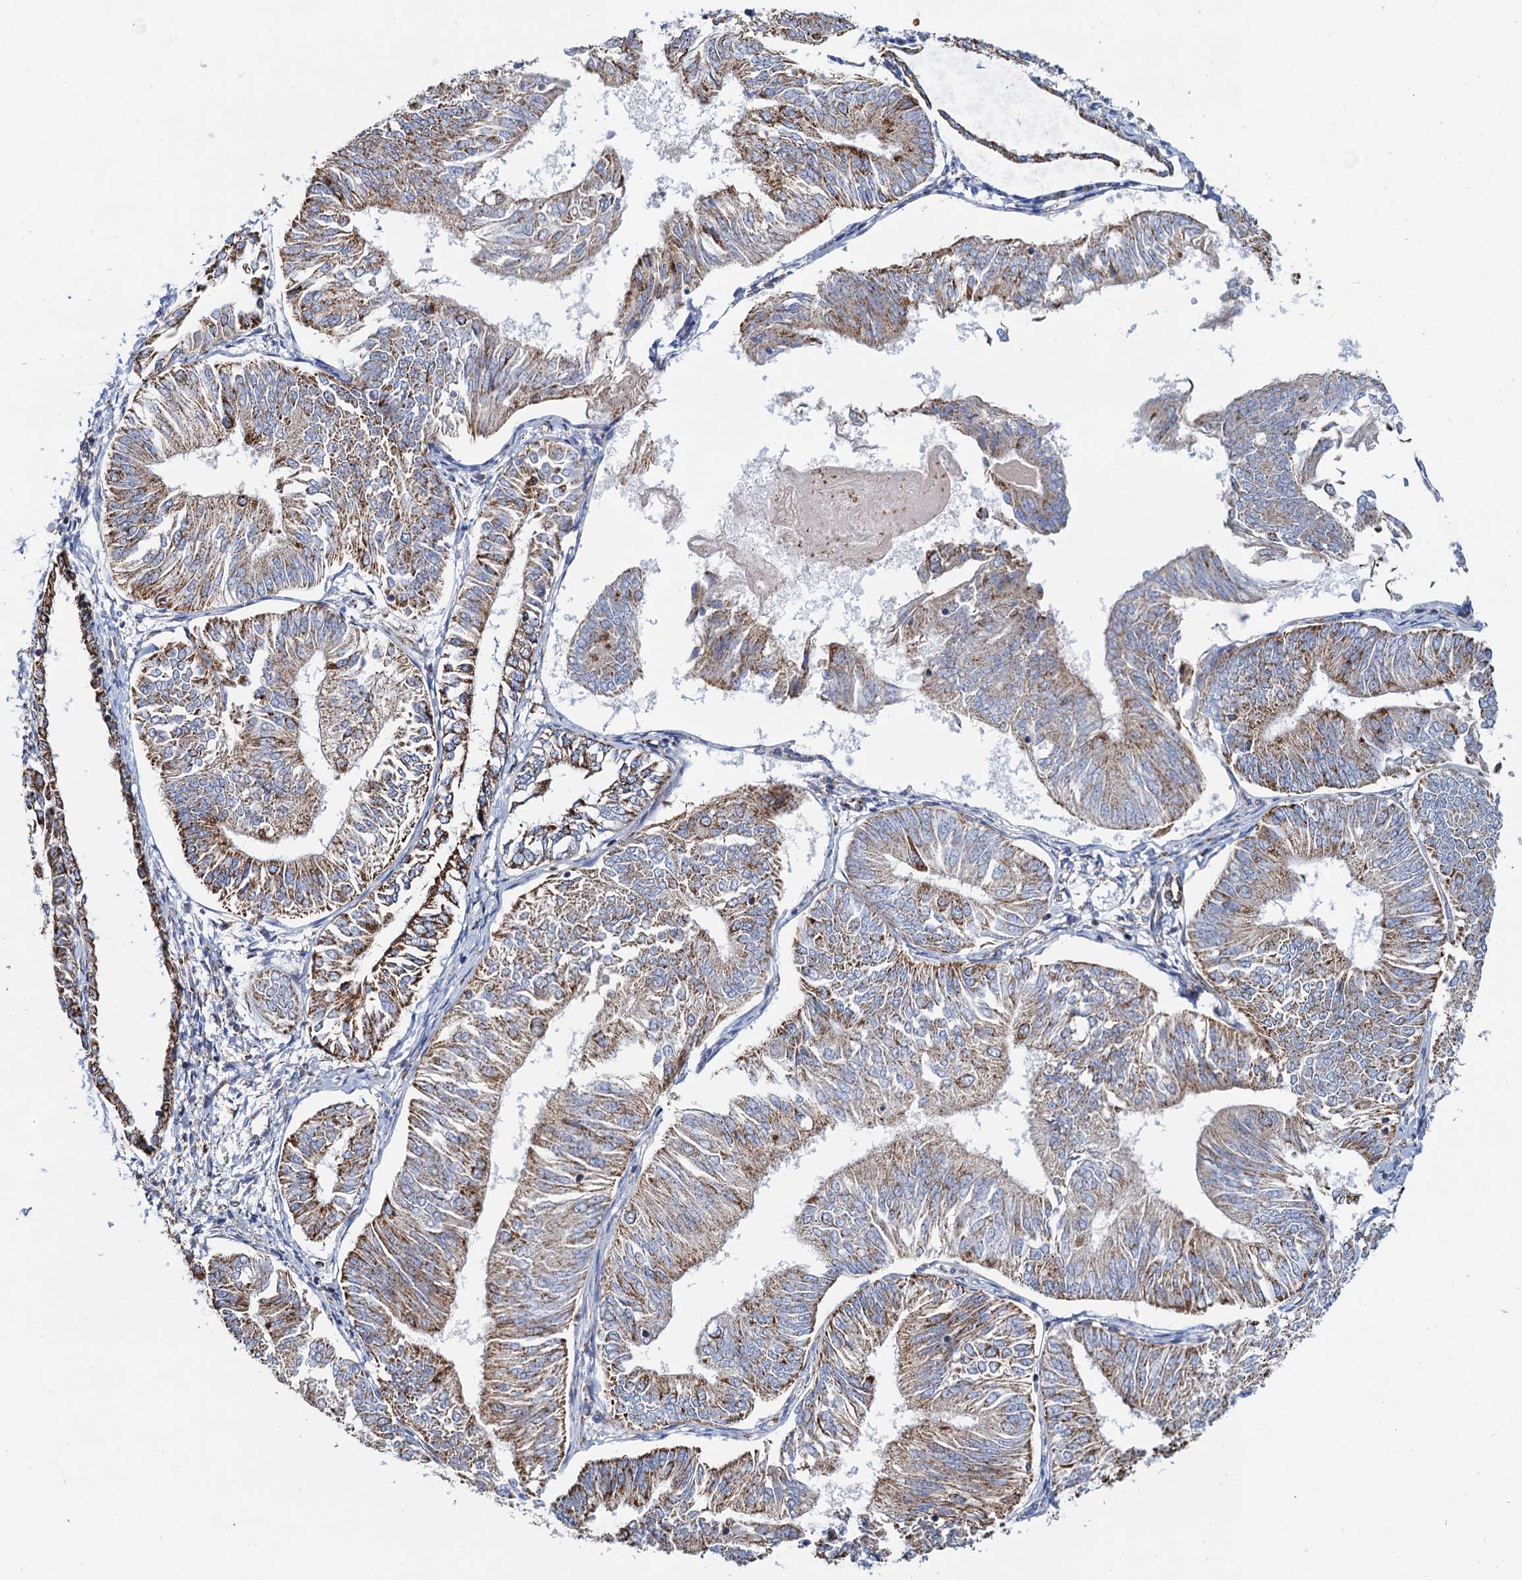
{"staining": {"intensity": "moderate", "quantity": ">75%", "location": "cytoplasmic/membranous"}, "tissue": "endometrial cancer", "cell_type": "Tumor cells", "image_type": "cancer", "snomed": [{"axis": "morphology", "description": "Adenocarcinoma, NOS"}, {"axis": "topography", "description": "Endometrium"}], "caption": "Protein analysis of endometrial cancer tissue shows moderate cytoplasmic/membranous expression in approximately >75% of tumor cells.", "gene": "C2CD3", "patient": {"sex": "female", "age": 58}}